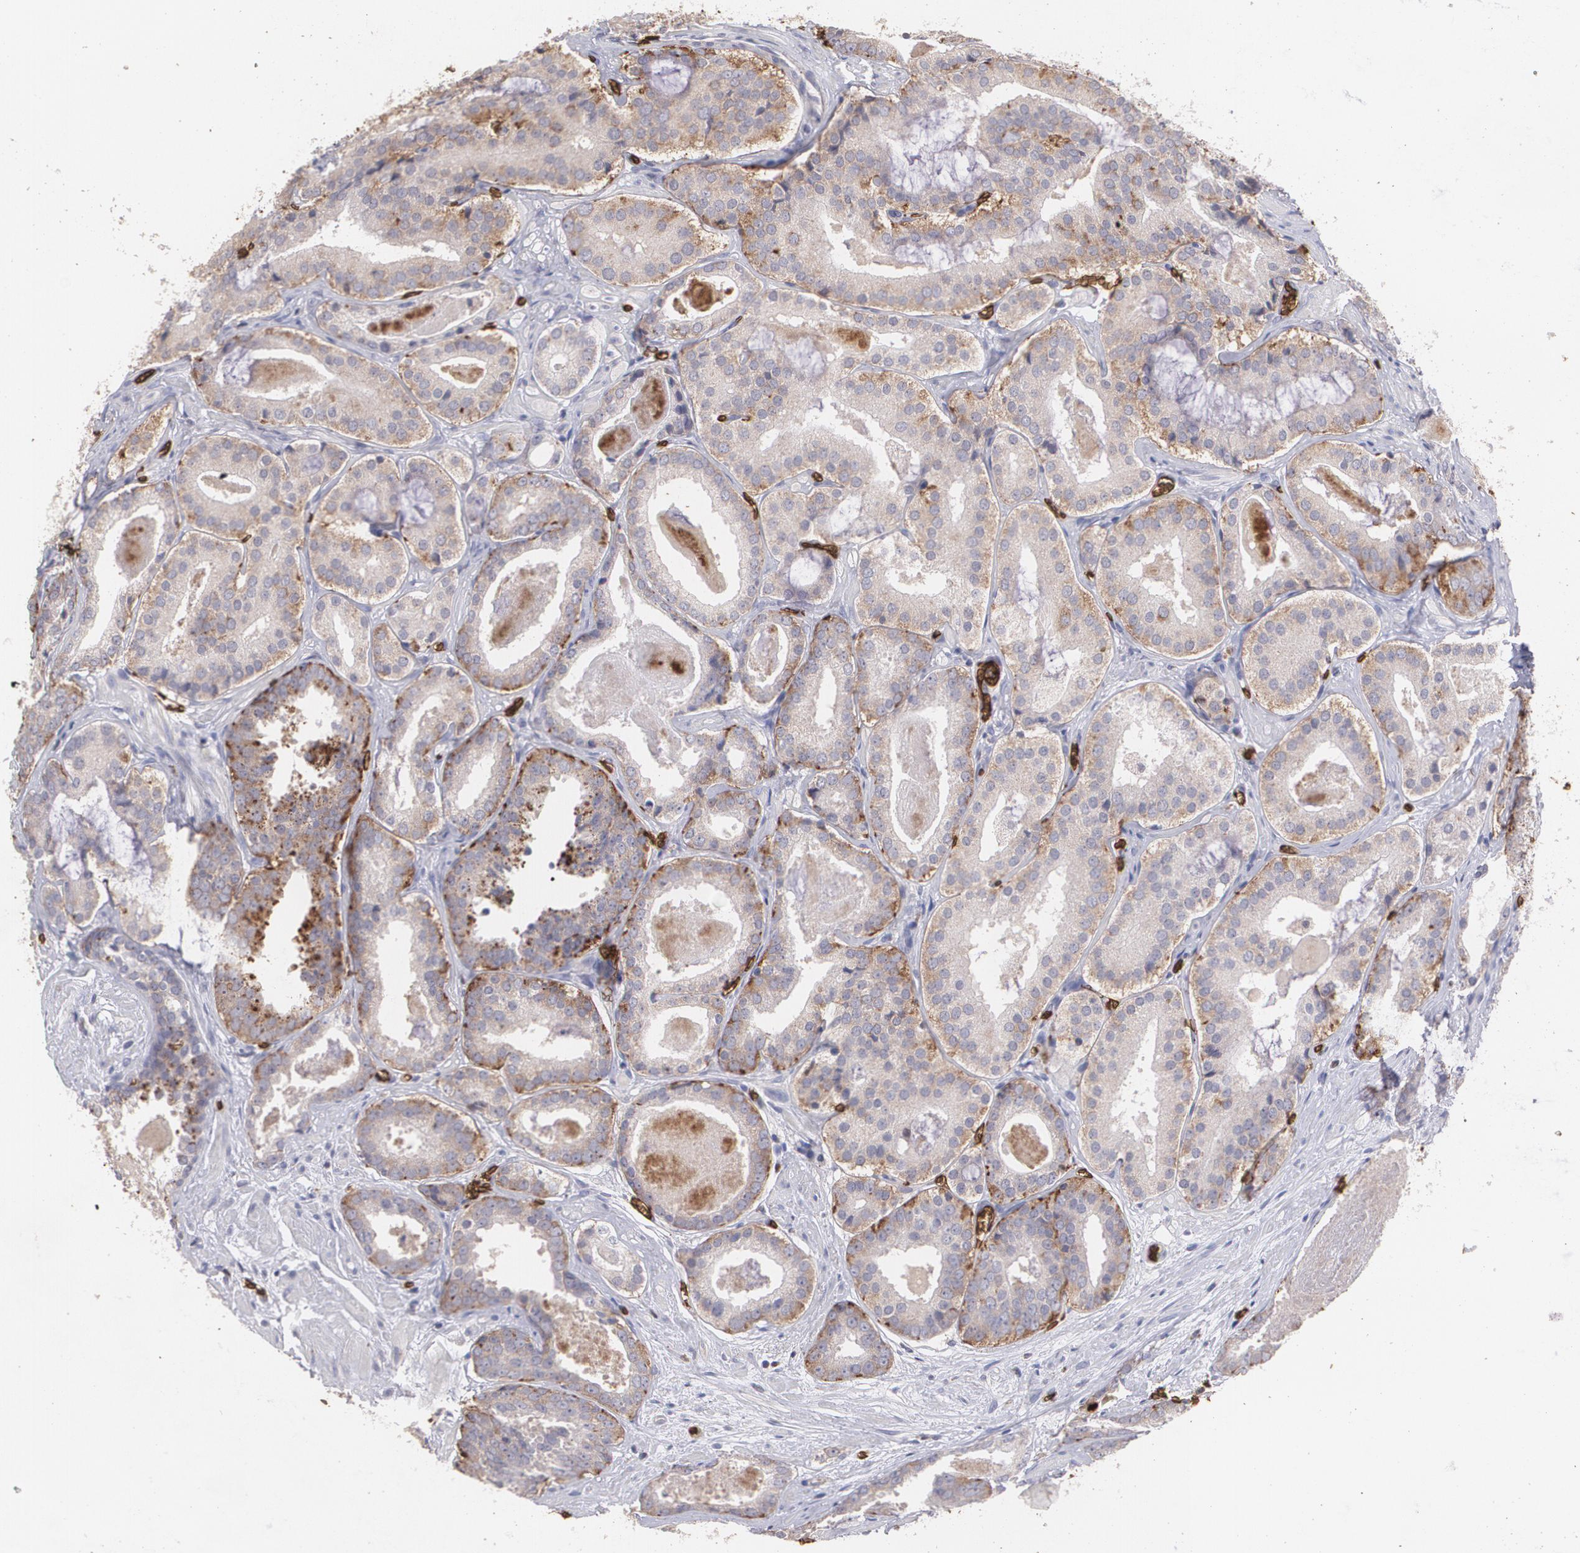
{"staining": {"intensity": "moderate", "quantity": ">75%", "location": "cytoplasmic/membranous"}, "tissue": "prostate cancer", "cell_type": "Tumor cells", "image_type": "cancer", "snomed": [{"axis": "morphology", "description": "Adenocarcinoma, Medium grade"}, {"axis": "topography", "description": "Prostate"}], "caption": "Immunohistochemistry of human prostate cancer (medium-grade adenocarcinoma) exhibits medium levels of moderate cytoplasmic/membranous staining in about >75% of tumor cells.", "gene": "SLC2A1", "patient": {"sex": "male", "age": 64}}